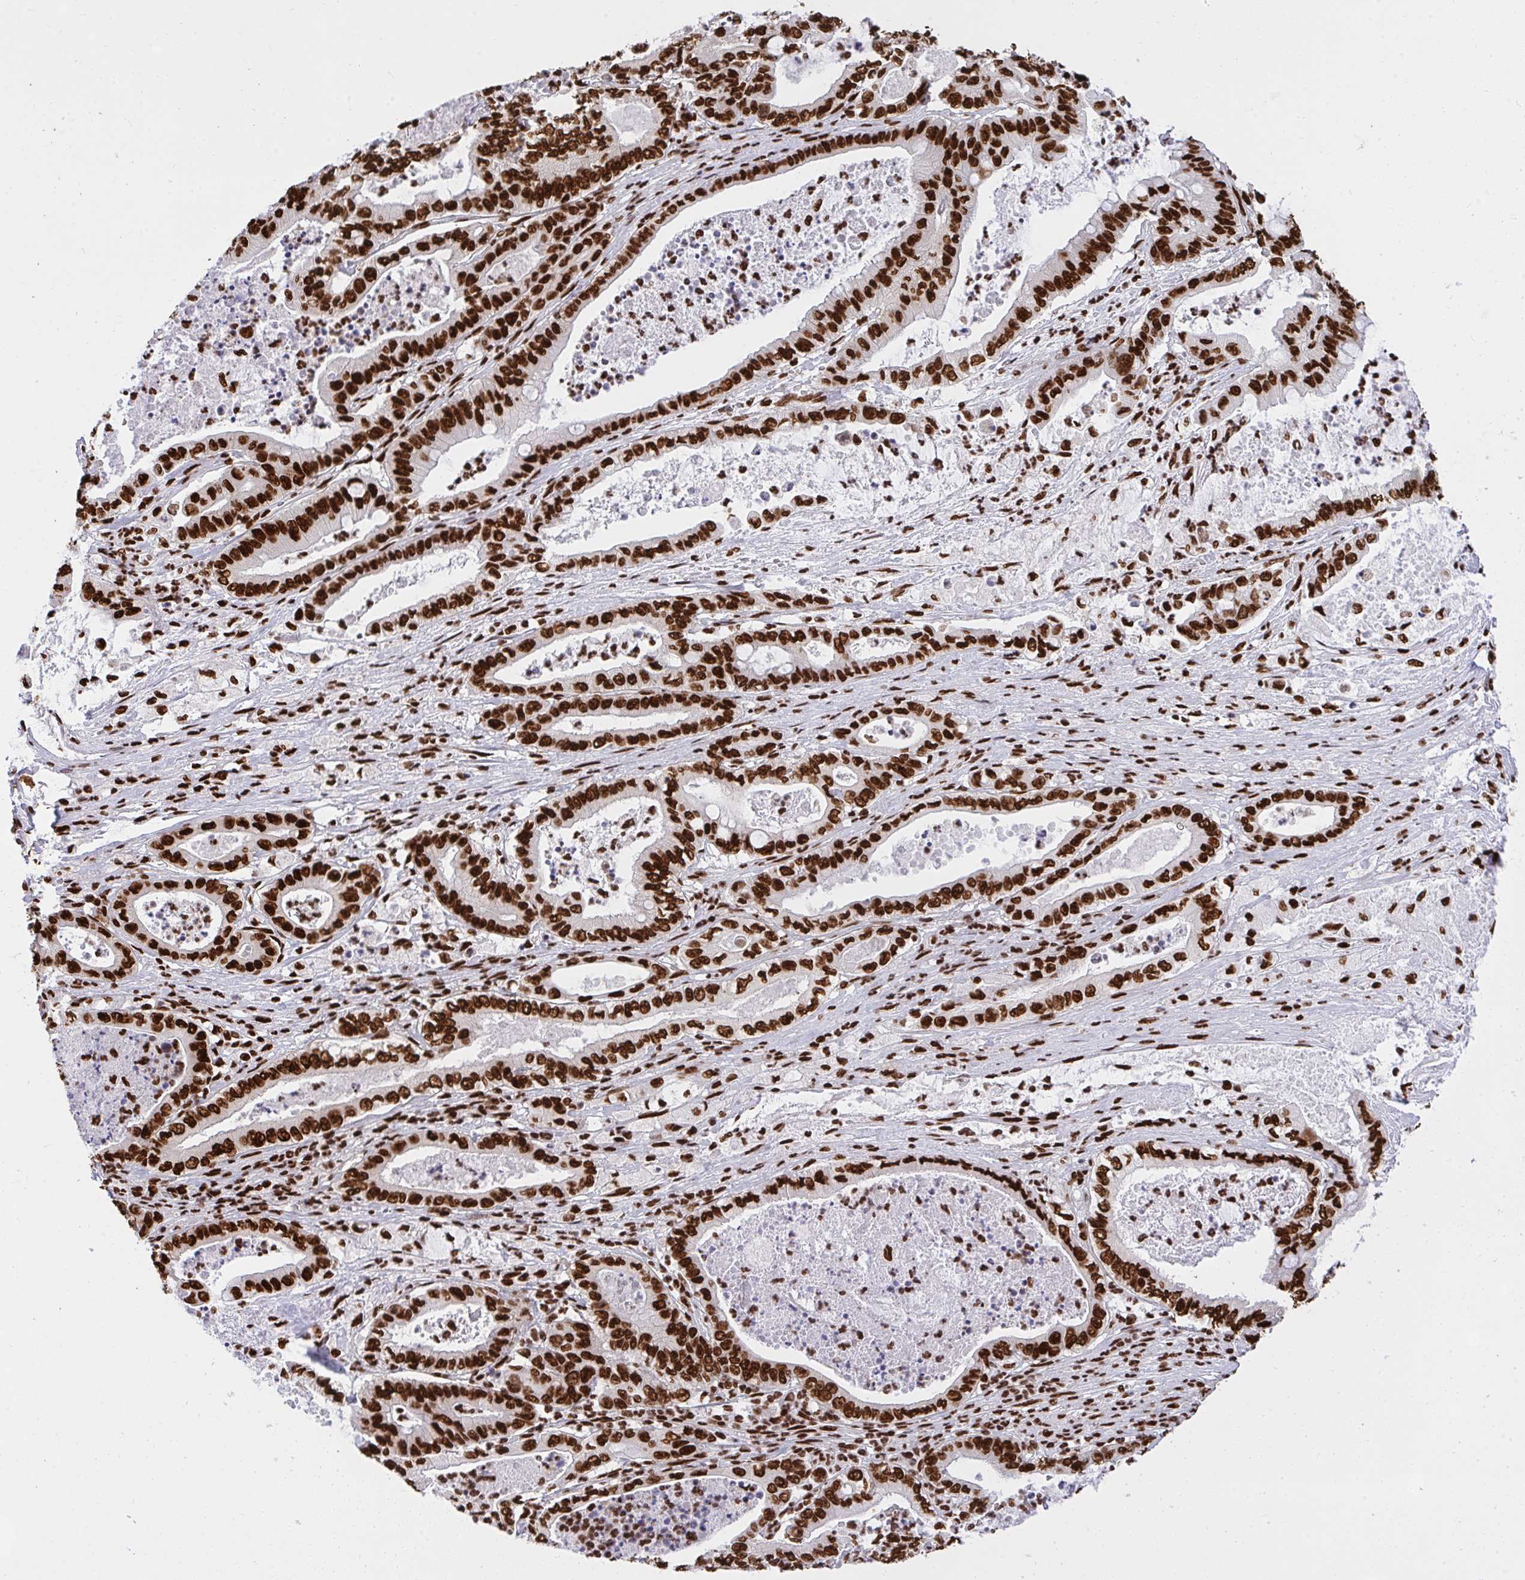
{"staining": {"intensity": "strong", "quantity": ">75%", "location": "nuclear"}, "tissue": "pancreatic cancer", "cell_type": "Tumor cells", "image_type": "cancer", "snomed": [{"axis": "morphology", "description": "Adenocarcinoma, NOS"}, {"axis": "topography", "description": "Pancreas"}], "caption": "Brown immunohistochemical staining in pancreatic cancer (adenocarcinoma) shows strong nuclear expression in about >75% of tumor cells.", "gene": "HNRNPL", "patient": {"sex": "male", "age": 71}}